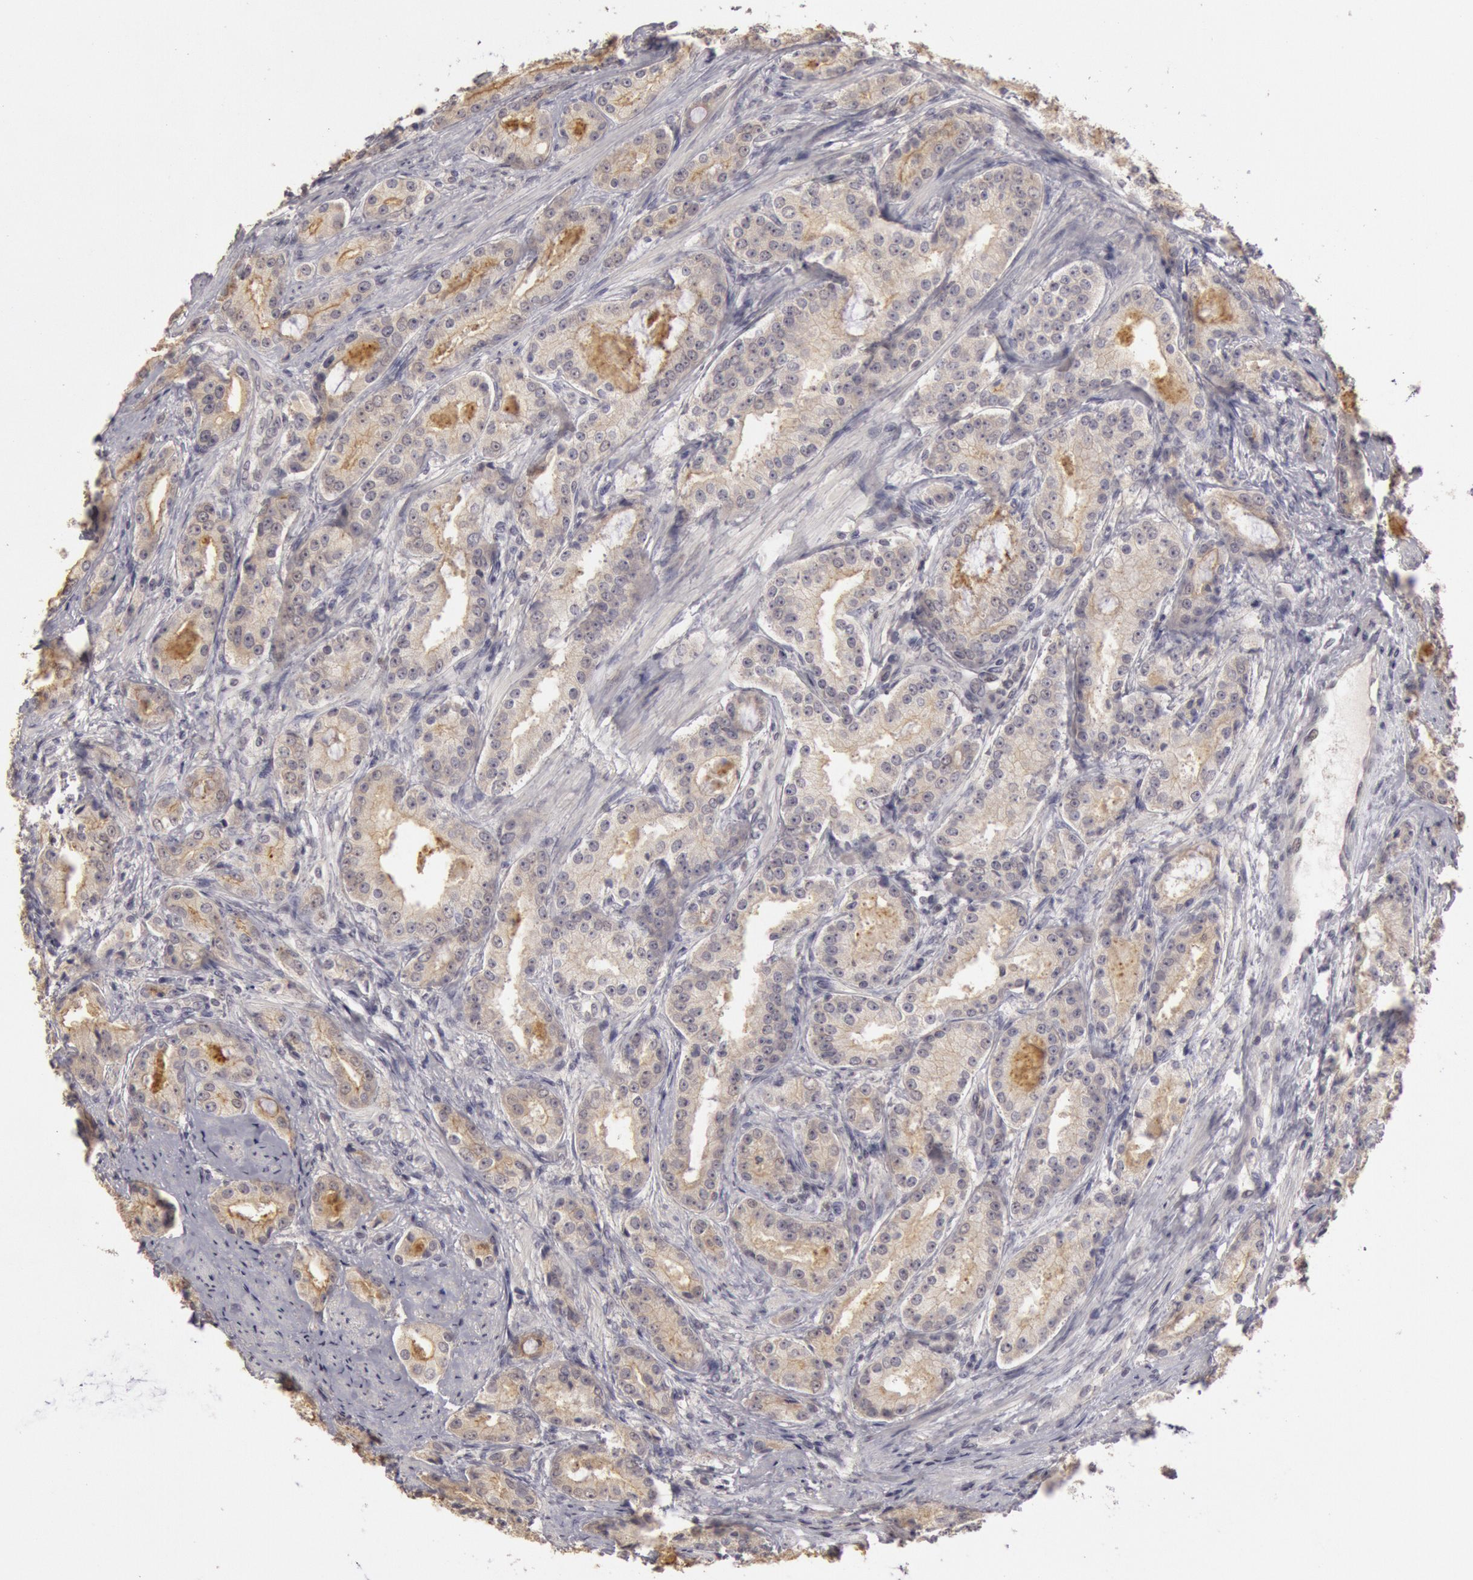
{"staining": {"intensity": "negative", "quantity": "none", "location": "none"}, "tissue": "prostate cancer", "cell_type": "Tumor cells", "image_type": "cancer", "snomed": [{"axis": "morphology", "description": "Adenocarcinoma, Medium grade"}, {"axis": "topography", "description": "Prostate"}], "caption": "Immunohistochemistry histopathology image of neoplastic tissue: human prostate medium-grade adenocarcinoma stained with DAB (3,3'-diaminobenzidine) reveals no significant protein staining in tumor cells. (DAB (3,3'-diaminobenzidine) immunohistochemistry (IHC), high magnification).", "gene": "RIMBP3C", "patient": {"sex": "male", "age": 72}}